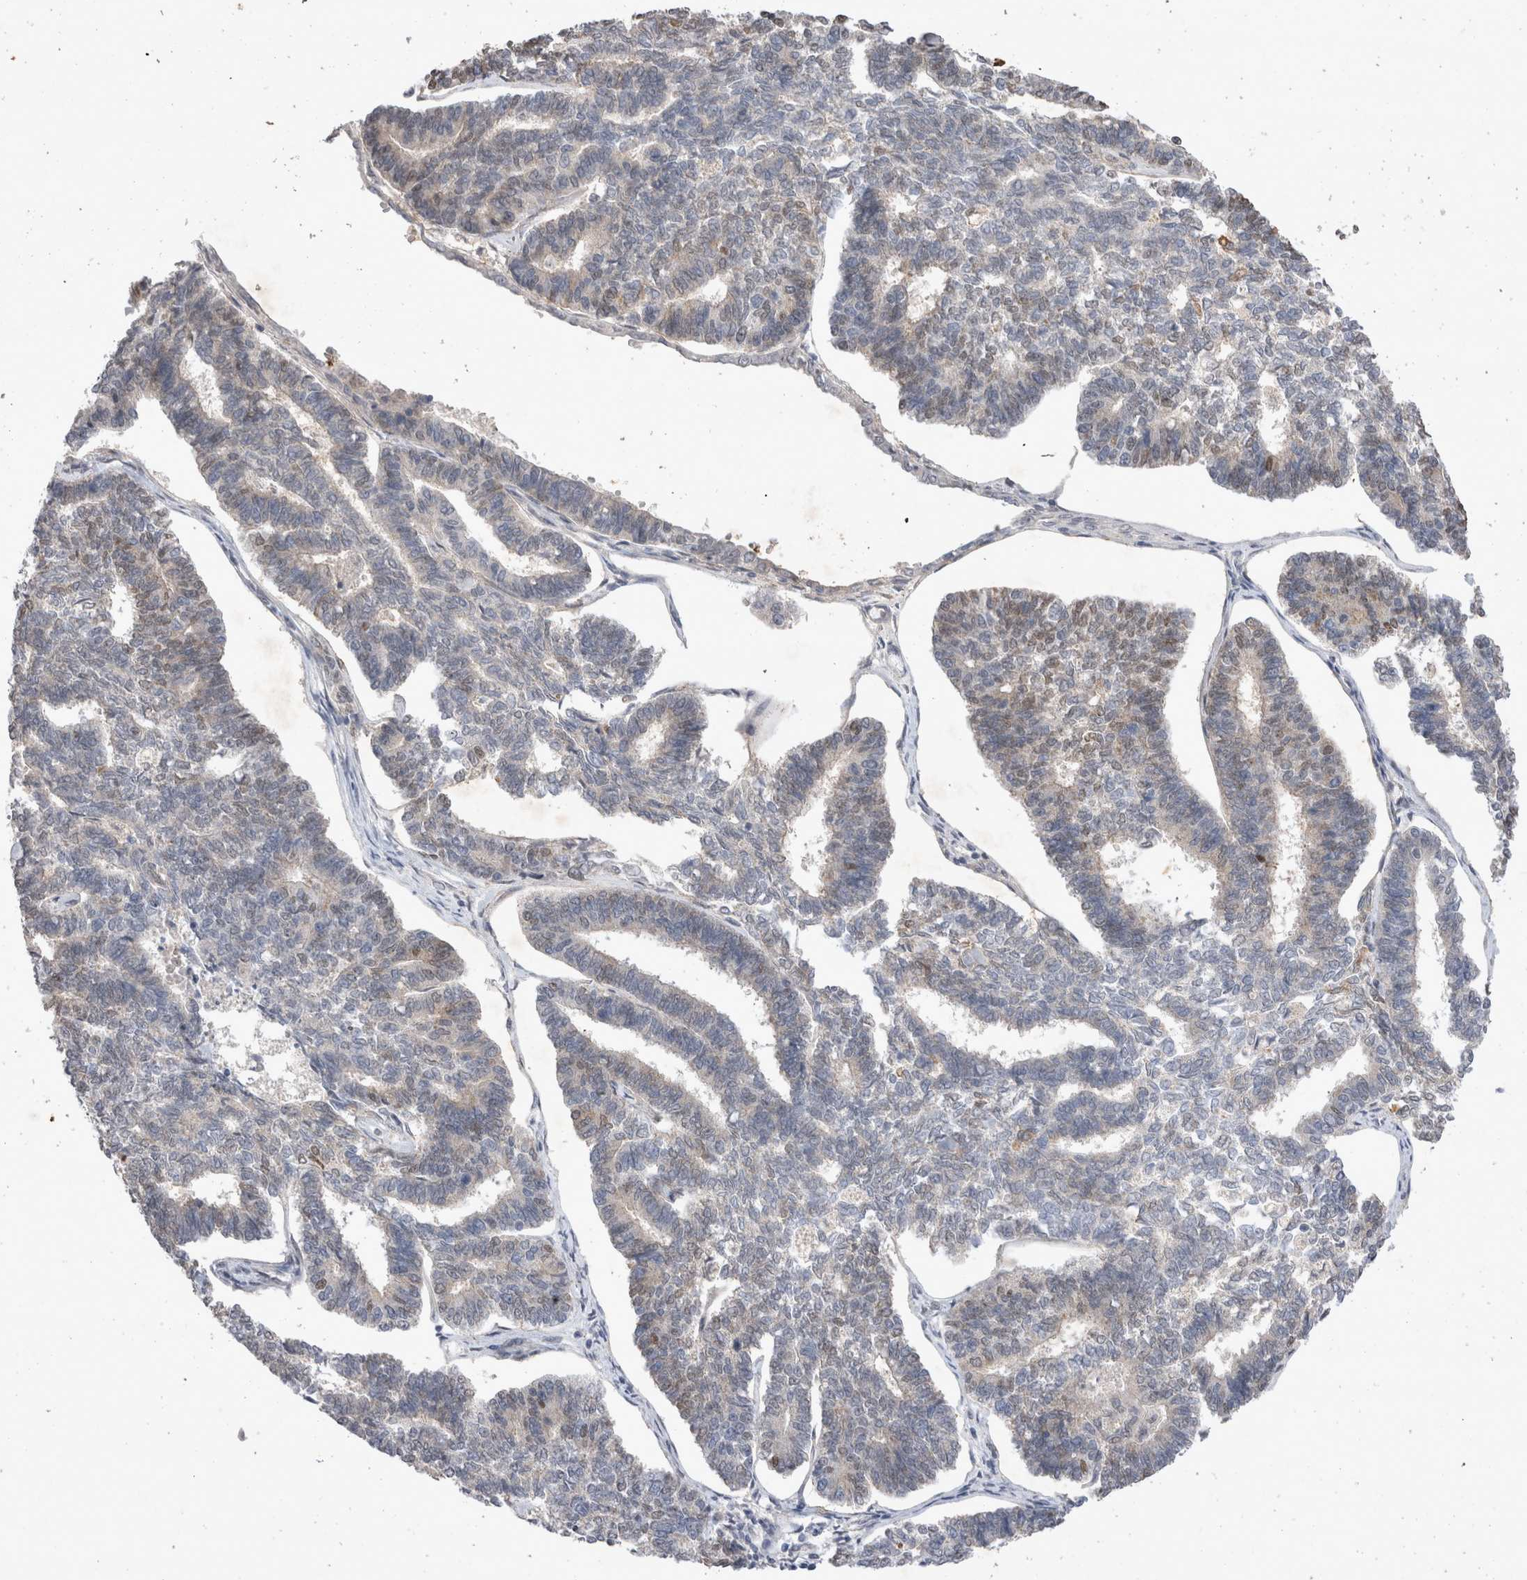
{"staining": {"intensity": "weak", "quantity": "25%-75%", "location": "nuclear"}, "tissue": "endometrial cancer", "cell_type": "Tumor cells", "image_type": "cancer", "snomed": [{"axis": "morphology", "description": "Adenocarcinoma, NOS"}, {"axis": "topography", "description": "Endometrium"}], "caption": "Protein expression by IHC exhibits weak nuclear expression in about 25%-75% of tumor cells in endometrial cancer (adenocarcinoma).", "gene": "STK11", "patient": {"sex": "female", "age": 70}}